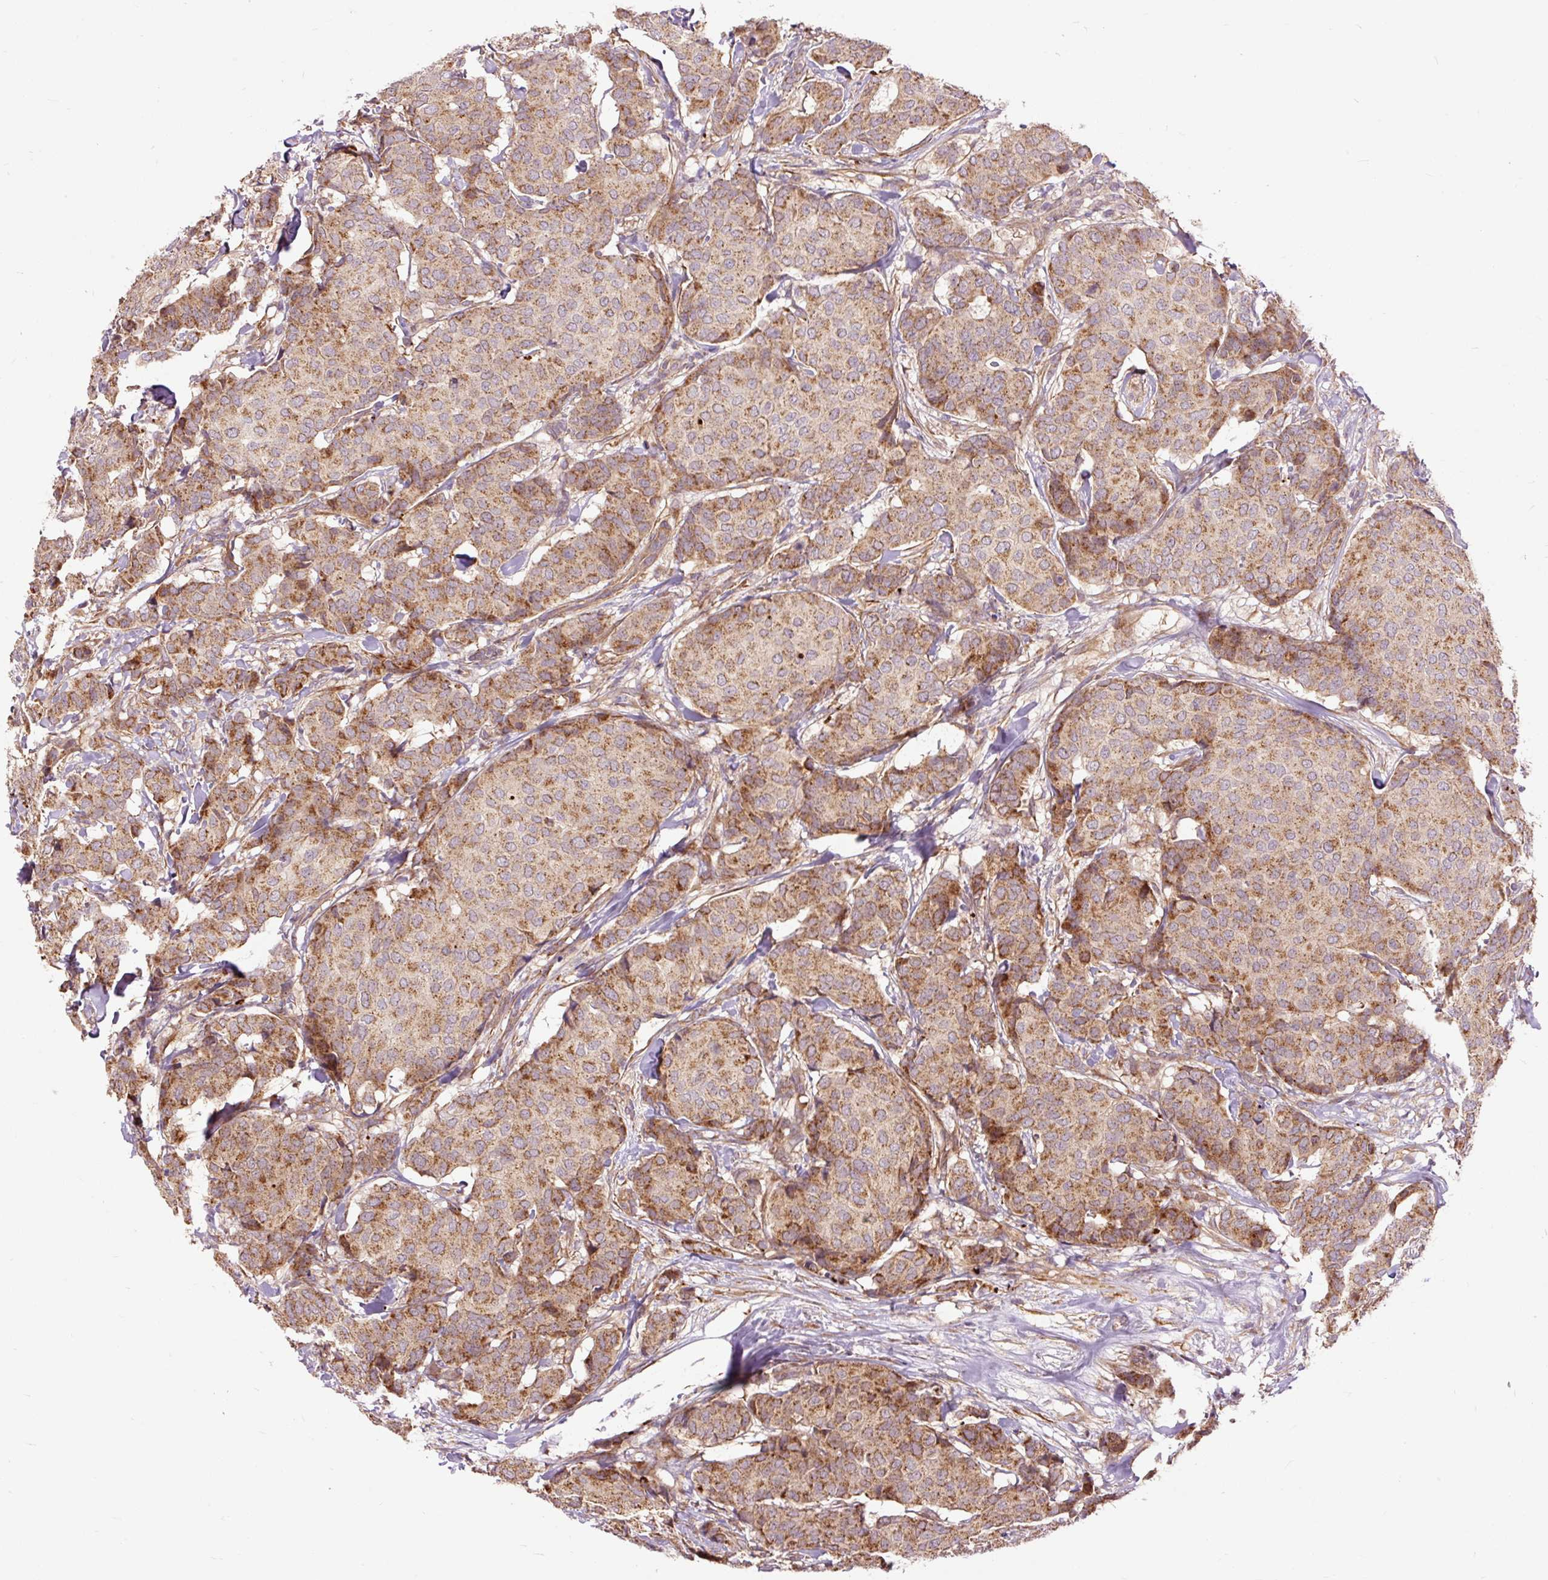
{"staining": {"intensity": "moderate", "quantity": "25%-75%", "location": "cytoplasmic/membranous"}, "tissue": "breast cancer", "cell_type": "Tumor cells", "image_type": "cancer", "snomed": [{"axis": "morphology", "description": "Duct carcinoma"}, {"axis": "topography", "description": "Breast"}], "caption": "Immunohistochemical staining of human breast cancer (infiltrating ductal carcinoma) displays medium levels of moderate cytoplasmic/membranous protein expression in approximately 25%-75% of tumor cells.", "gene": "RIPOR3", "patient": {"sex": "female", "age": 75}}